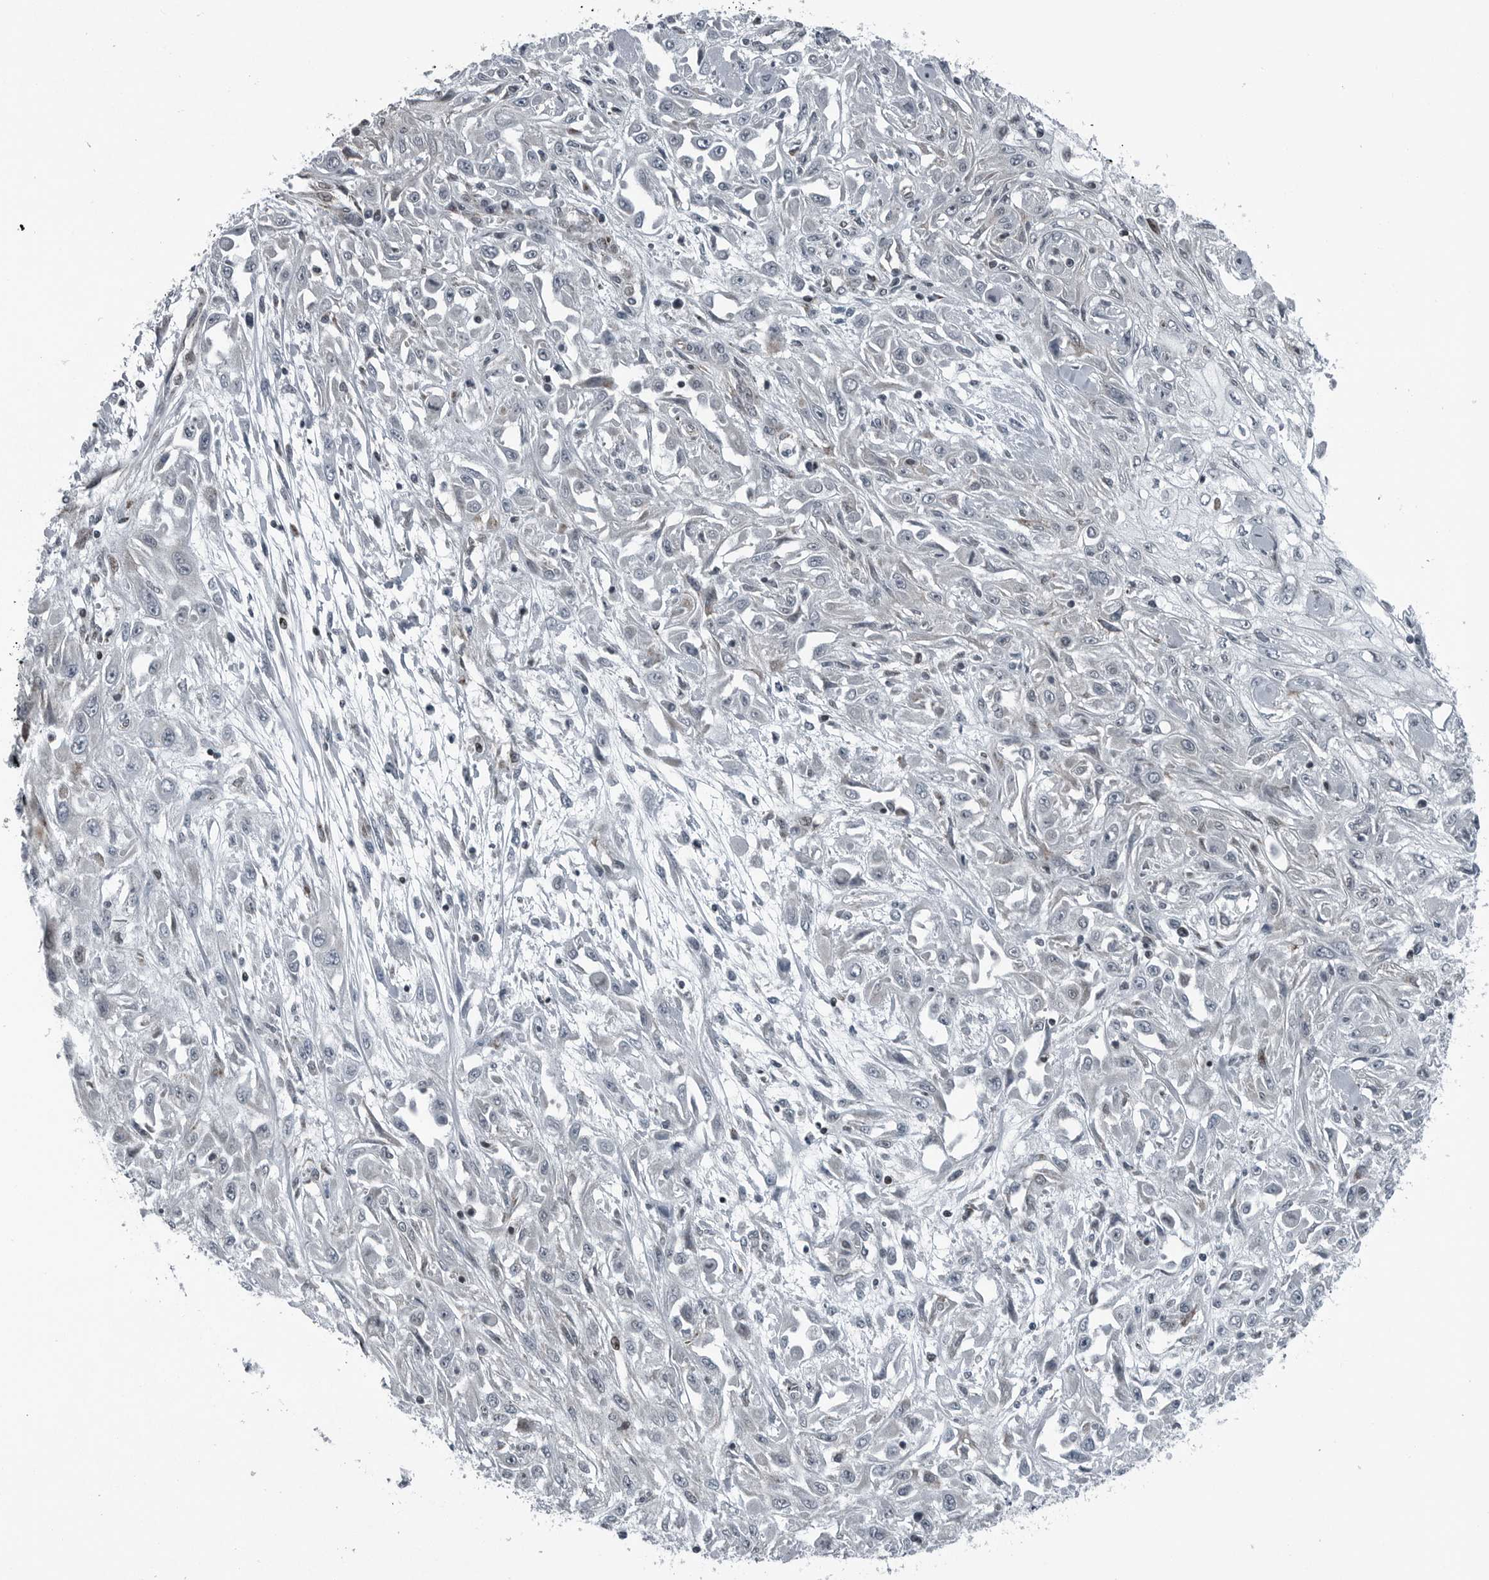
{"staining": {"intensity": "negative", "quantity": "none", "location": "none"}, "tissue": "skin cancer", "cell_type": "Tumor cells", "image_type": "cancer", "snomed": [{"axis": "morphology", "description": "Squamous cell carcinoma, NOS"}, {"axis": "morphology", "description": "Squamous cell carcinoma, metastatic, NOS"}, {"axis": "topography", "description": "Skin"}, {"axis": "topography", "description": "Lymph node"}], "caption": "Immunohistochemistry image of neoplastic tissue: human skin cancer (metastatic squamous cell carcinoma) stained with DAB reveals no significant protein staining in tumor cells.", "gene": "GAK", "patient": {"sex": "male", "age": 75}}